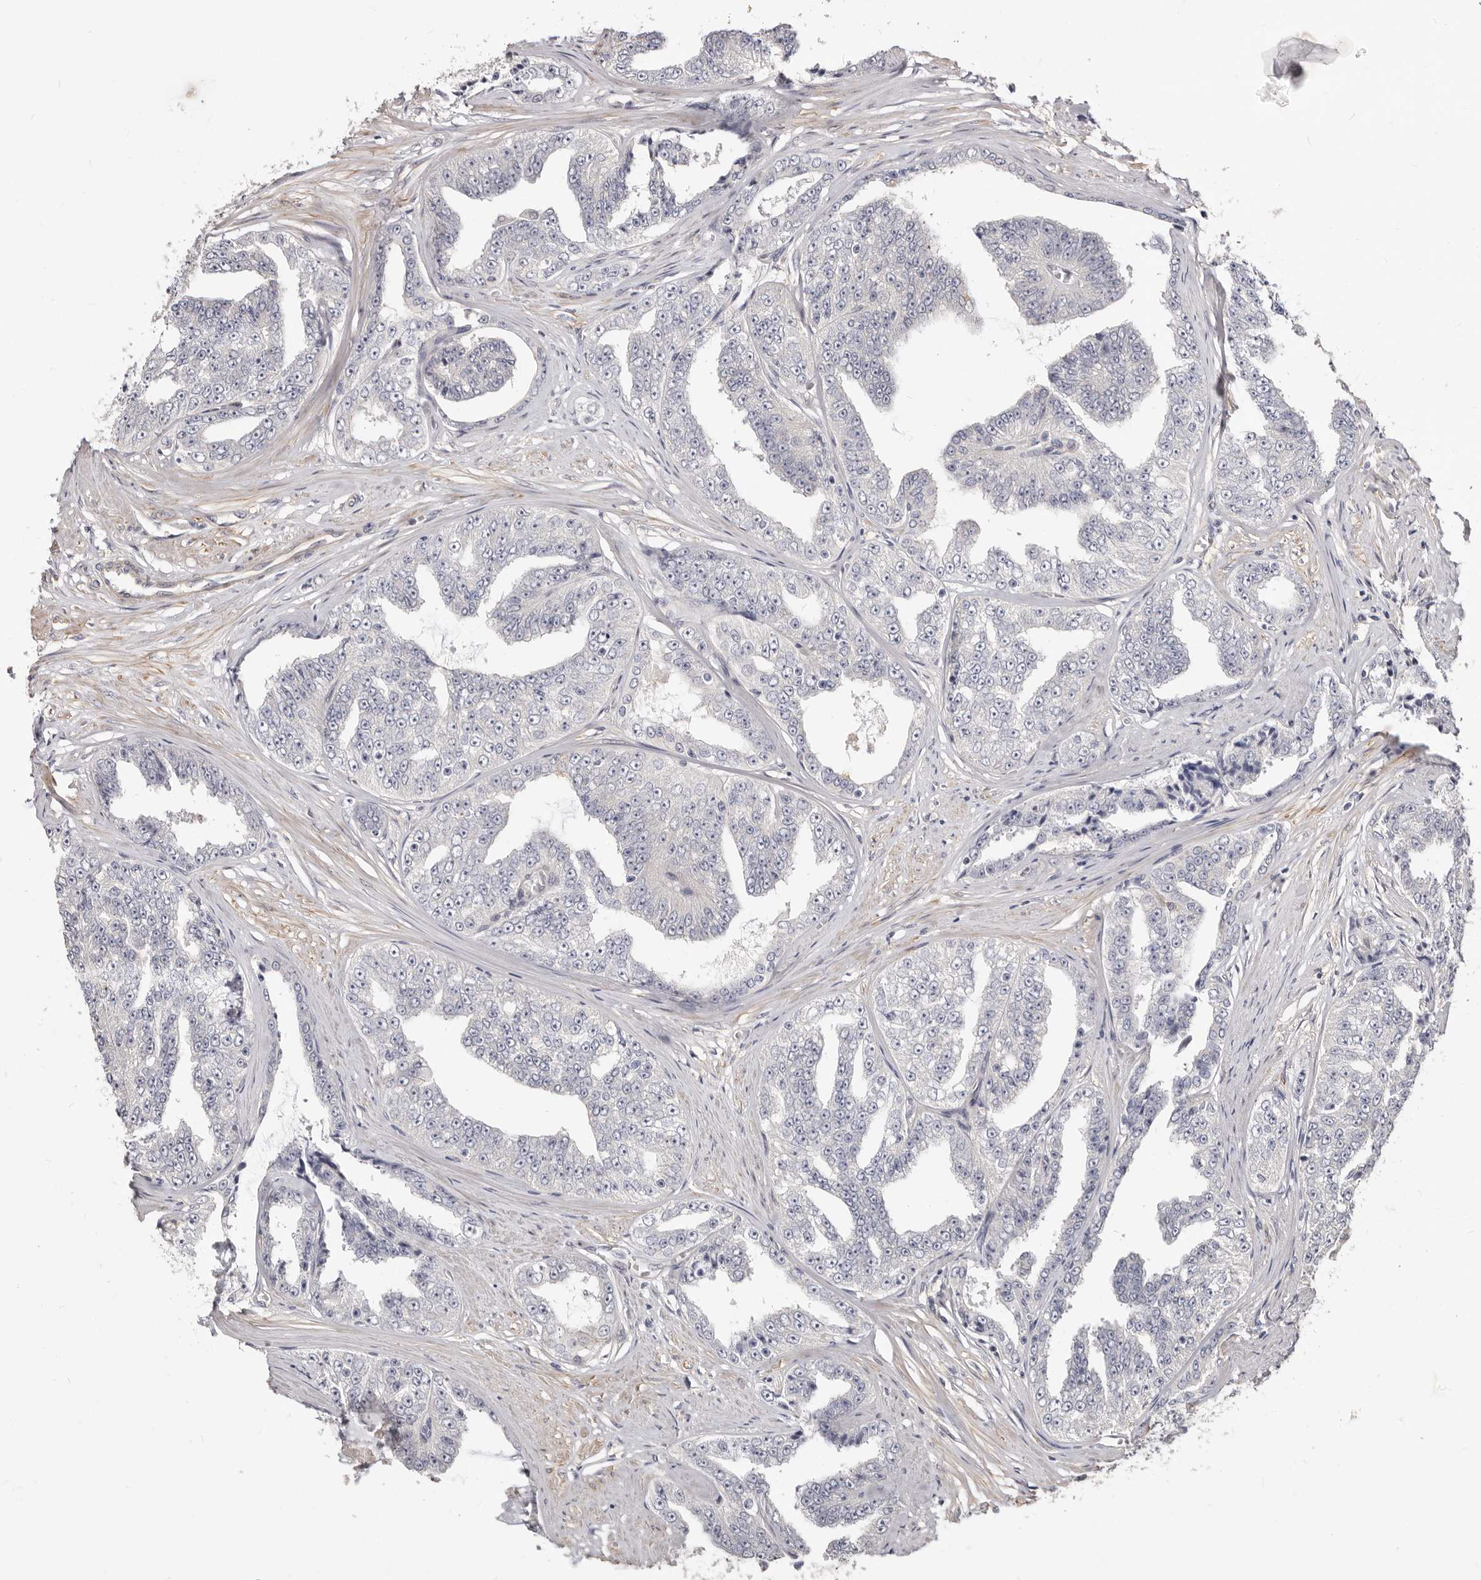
{"staining": {"intensity": "negative", "quantity": "none", "location": "none"}, "tissue": "prostate cancer", "cell_type": "Tumor cells", "image_type": "cancer", "snomed": [{"axis": "morphology", "description": "Adenocarcinoma, High grade"}, {"axis": "topography", "description": "Prostate"}], "caption": "The micrograph displays no staining of tumor cells in high-grade adenocarcinoma (prostate). (Immunohistochemistry, brightfield microscopy, high magnification).", "gene": "GPATCH4", "patient": {"sex": "male", "age": 71}}